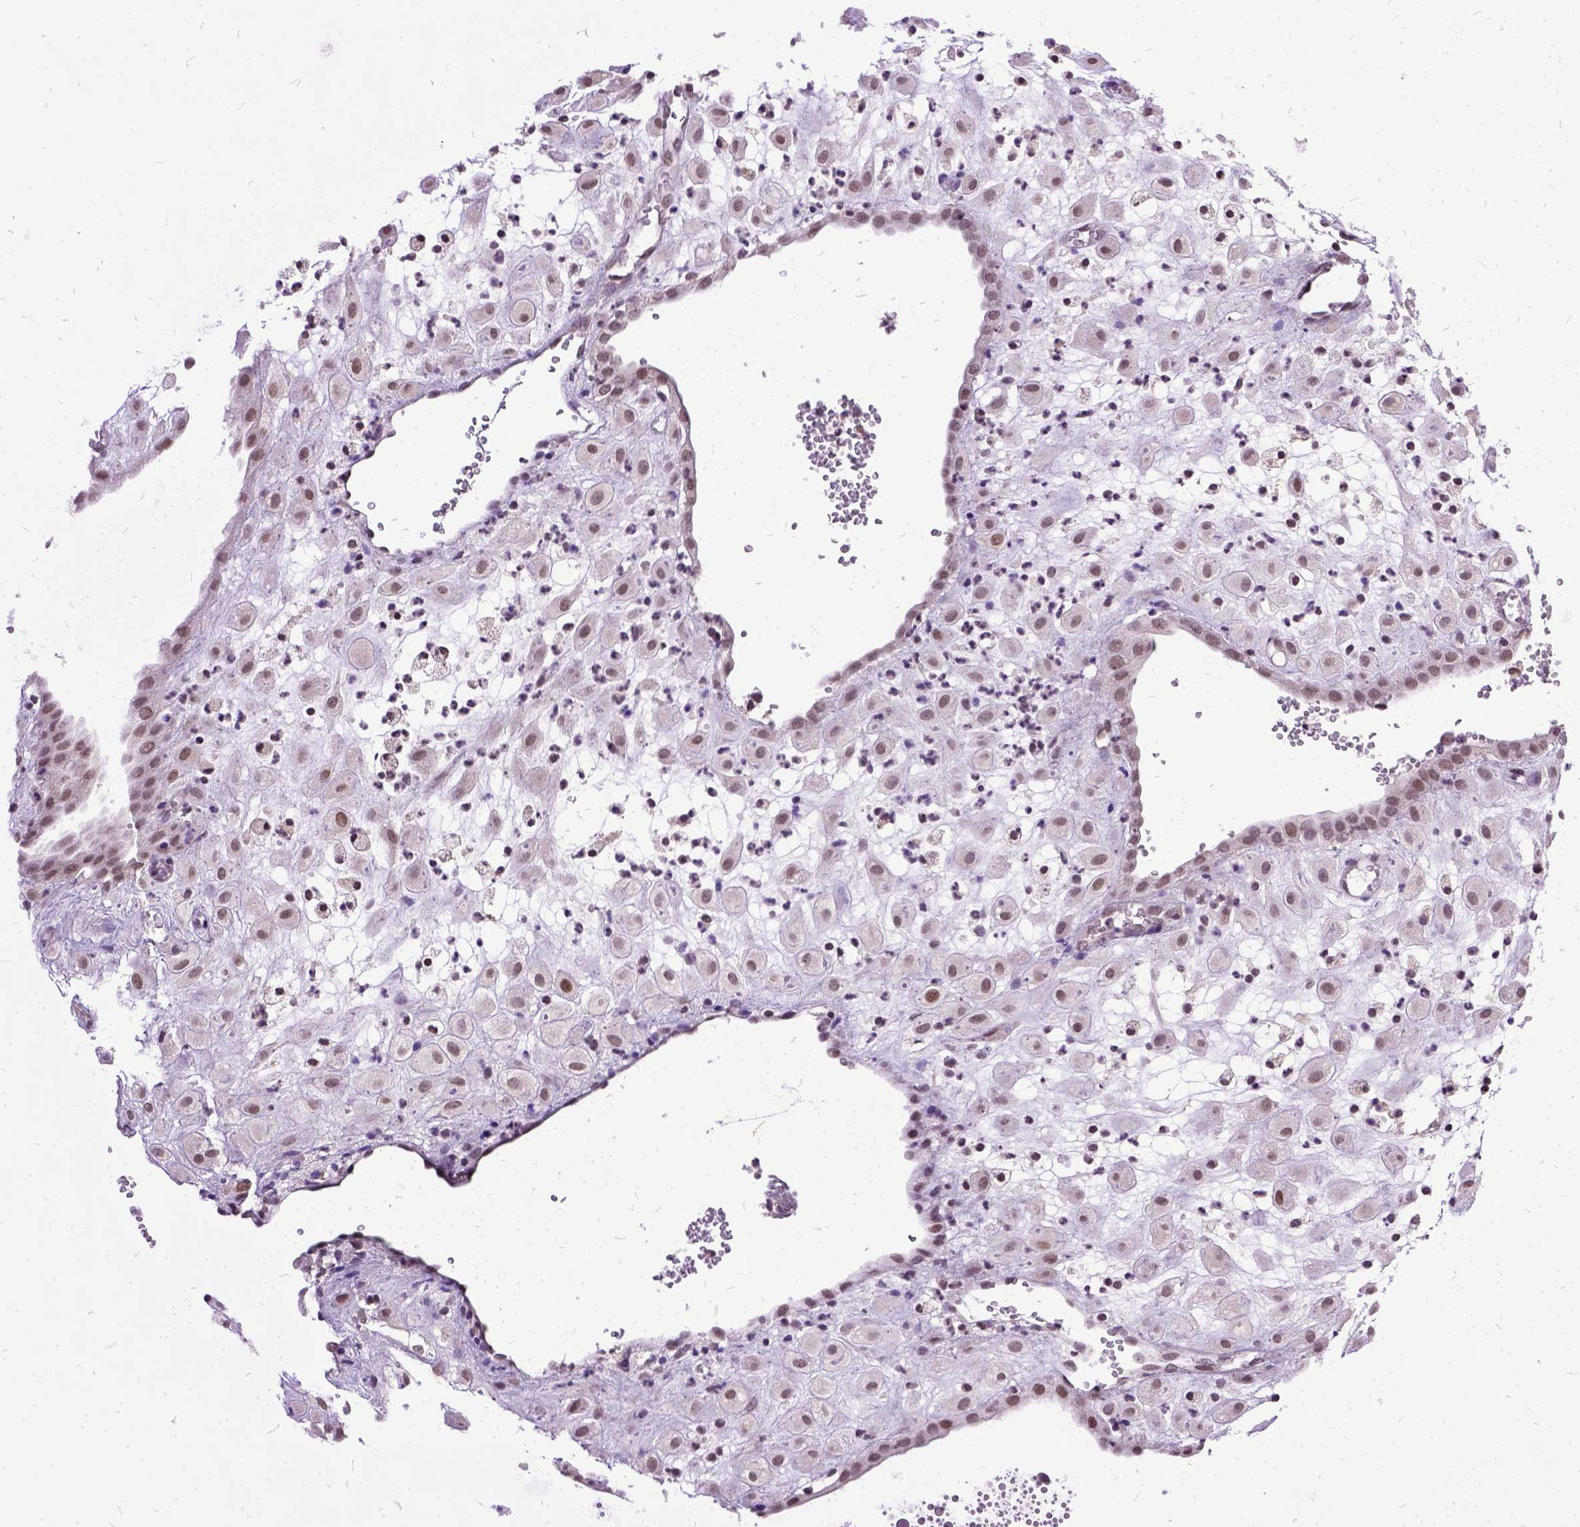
{"staining": {"intensity": "moderate", "quantity": ">75%", "location": "nuclear"}, "tissue": "placenta", "cell_type": "Decidual cells", "image_type": "normal", "snomed": [{"axis": "morphology", "description": "Normal tissue, NOS"}, {"axis": "topography", "description": "Placenta"}], "caption": "DAB immunohistochemical staining of unremarkable placenta shows moderate nuclear protein staining in about >75% of decidual cells. (Brightfield microscopy of DAB IHC at high magnification).", "gene": "ORC5", "patient": {"sex": "female", "age": 24}}